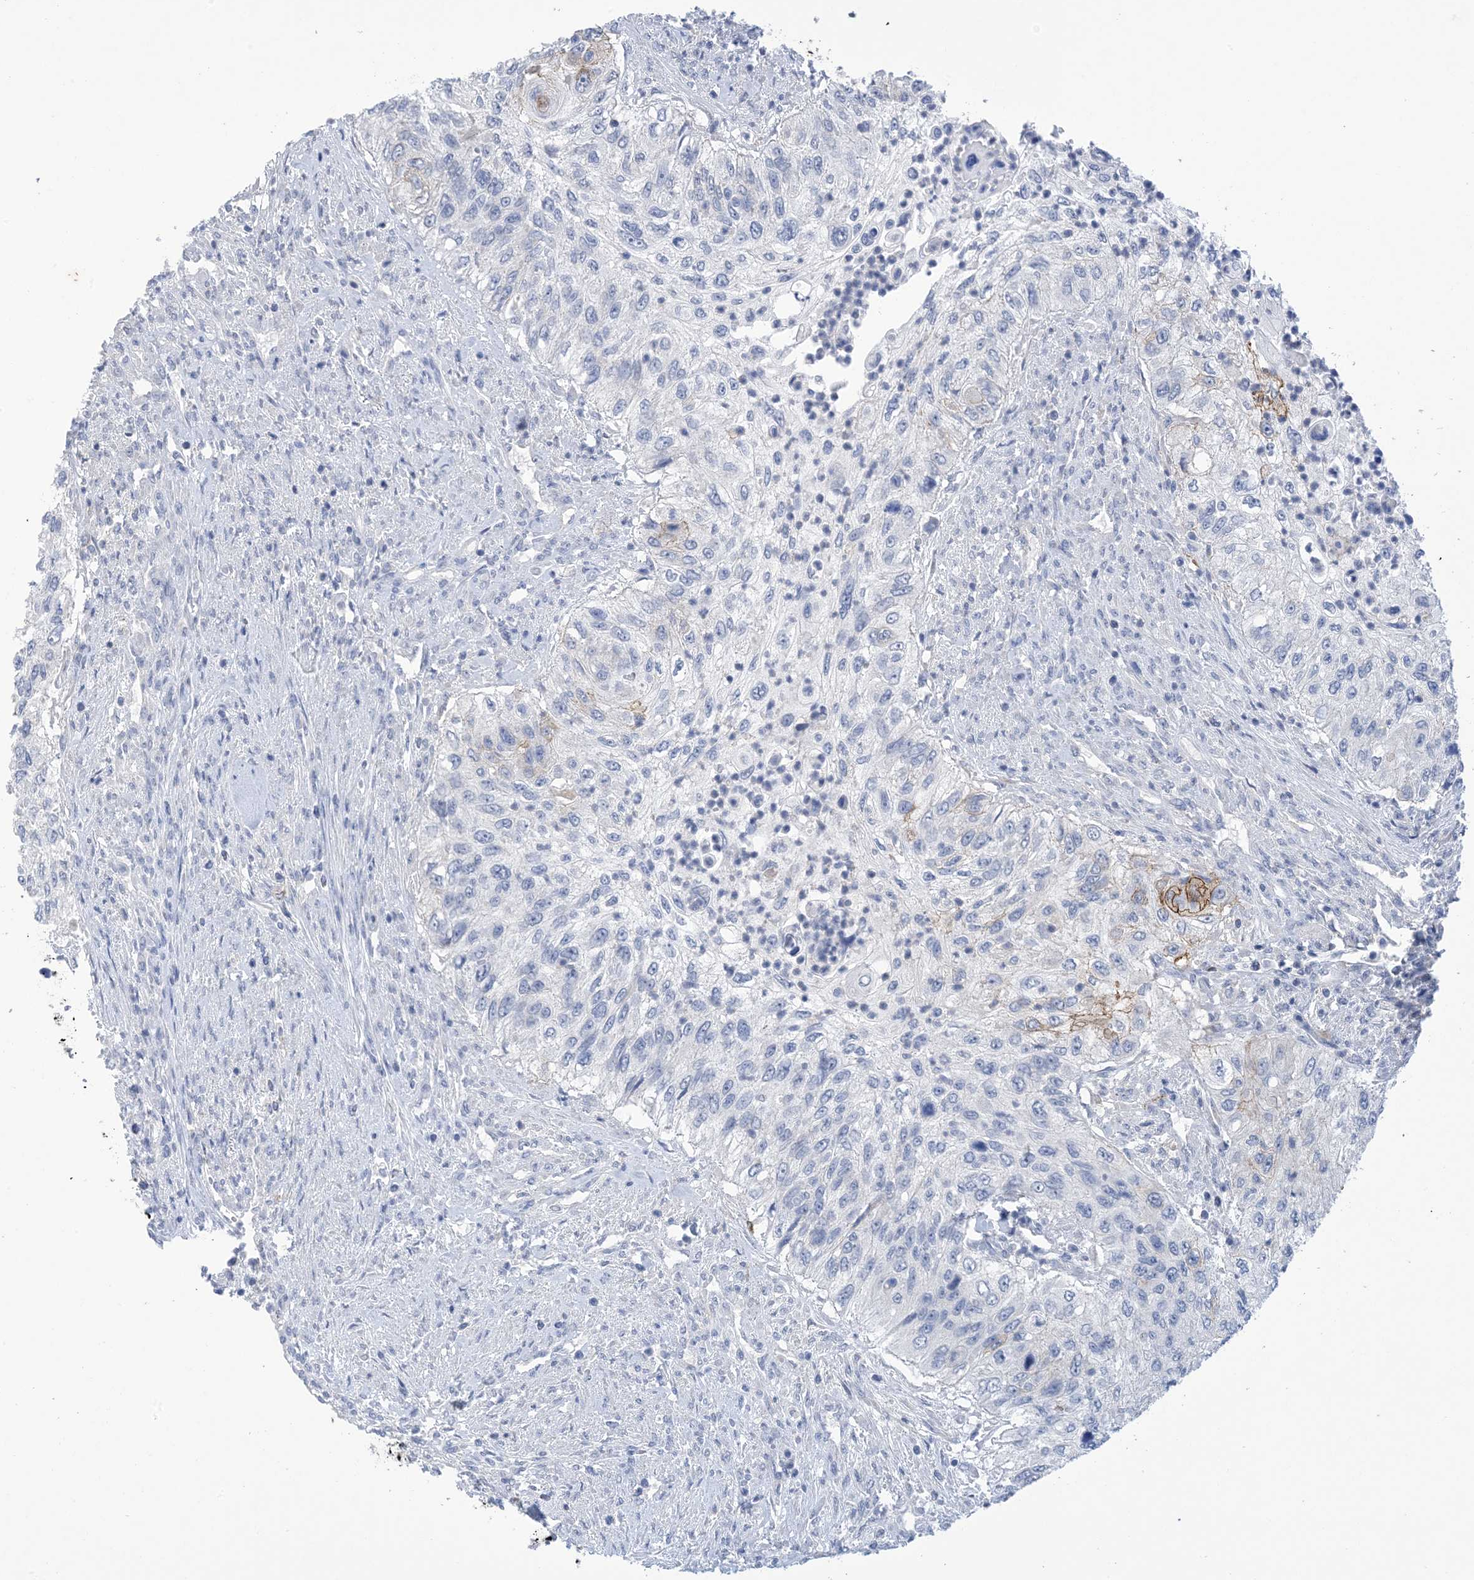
{"staining": {"intensity": "negative", "quantity": "none", "location": "none"}, "tissue": "urothelial cancer", "cell_type": "Tumor cells", "image_type": "cancer", "snomed": [{"axis": "morphology", "description": "Urothelial carcinoma, High grade"}, {"axis": "topography", "description": "Urinary bladder"}], "caption": "The micrograph exhibits no staining of tumor cells in urothelial cancer. (IHC, brightfield microscopy, high magnification).", "gene": "DSC3", "patient": {"sex": "female", "age": 60}}